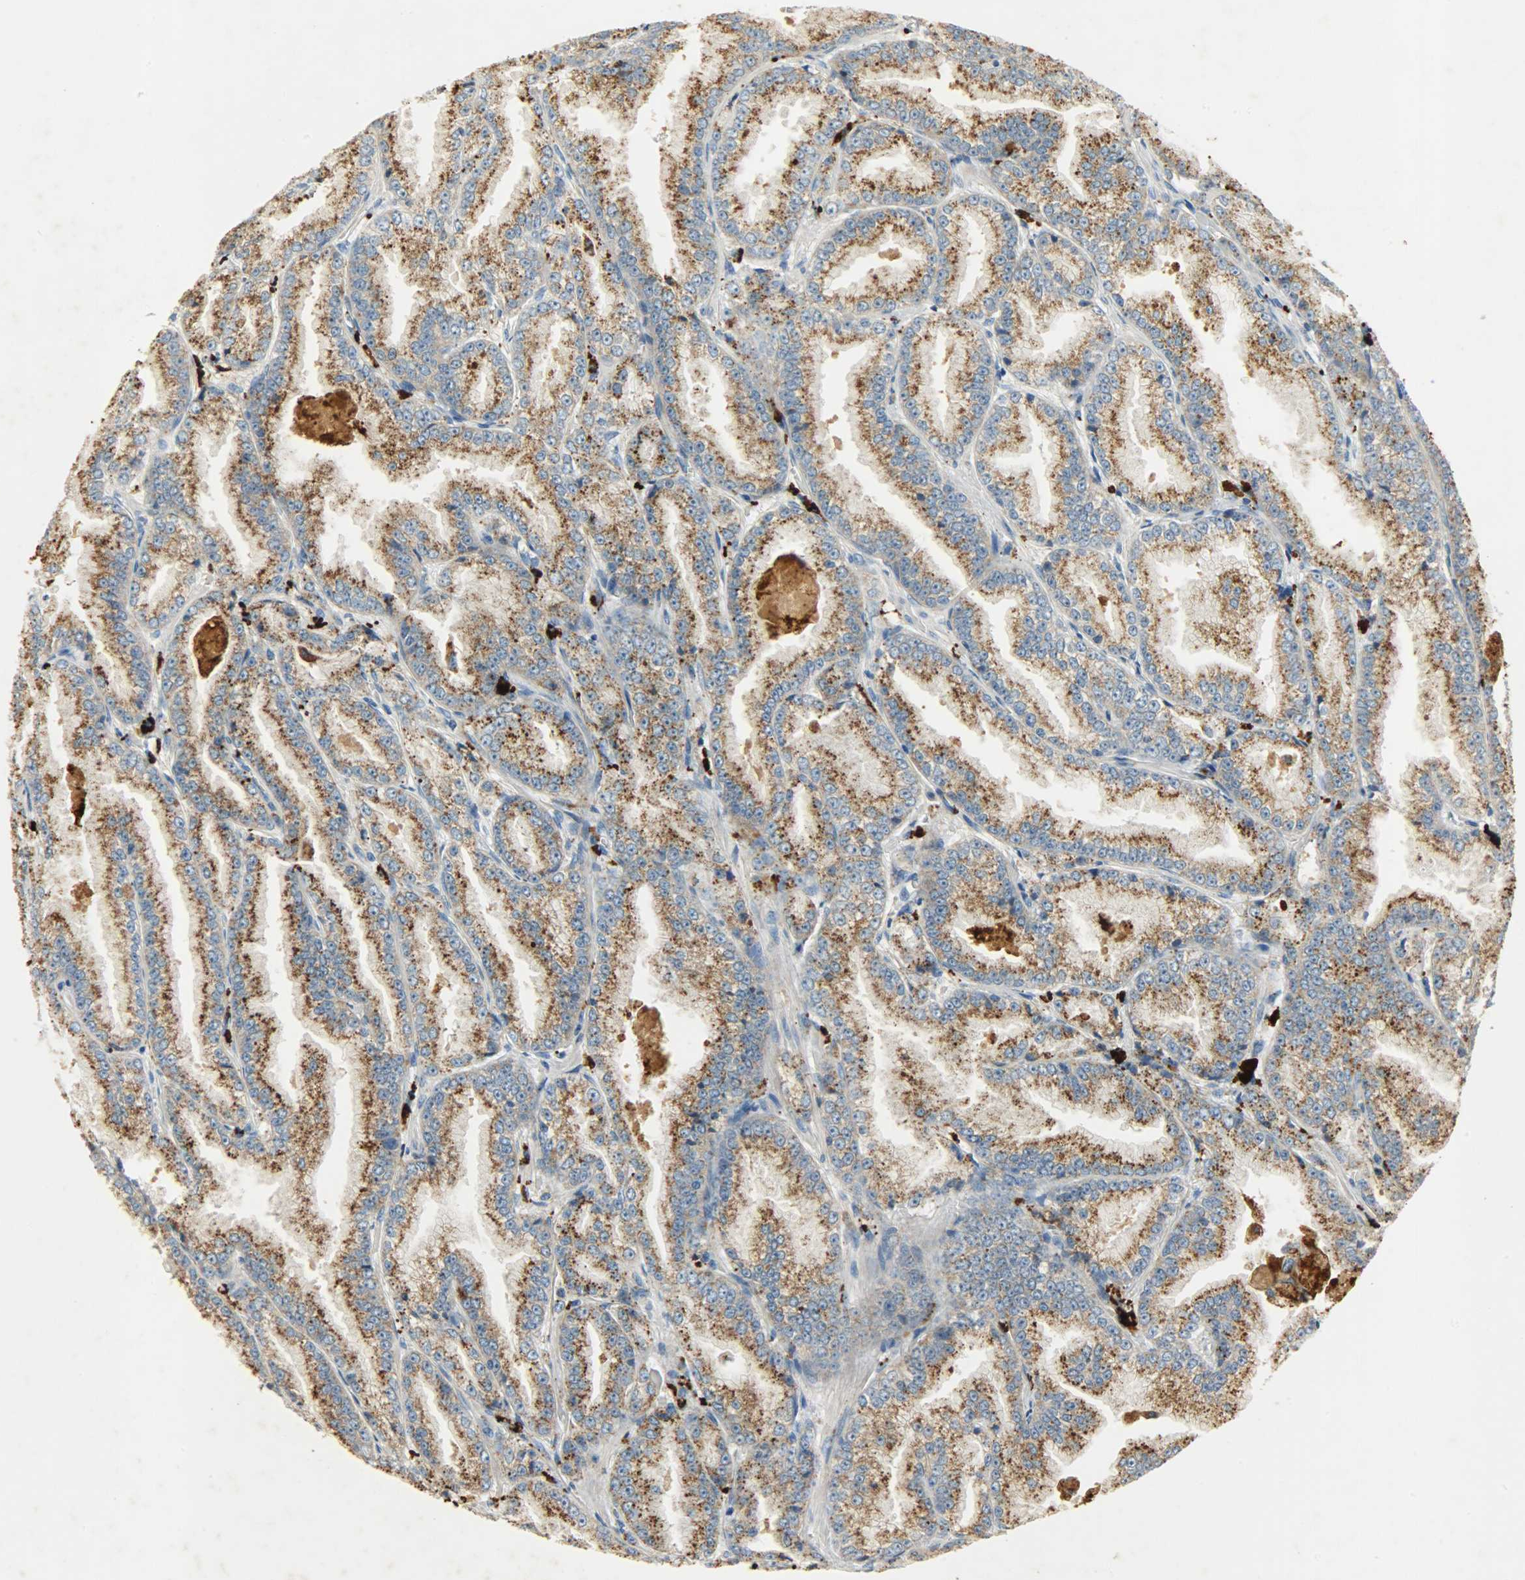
{"staining": {"intensity": "moderate", "quantity": ">75%", "location": "cytoplasmic/membranous"}, "tissue": "prostate cancer", "cell_type": "Tumor cells", "image_type": "cancer", "snomed": [{"axis": "morphology", "description": "Adenocarcinoma, High grade"}, {"axis": "topography", "description": "Prostate"}], "caption": "Prostate cancer (adenocarcinoma (high-grade)) stained with a brown dye demonstrates moderate cytoplasmic/membranous positive positivity in approximately >75% of tumor cells.", "gene": "ASAH1", "patient": {"sex": "male", "age": 61}}